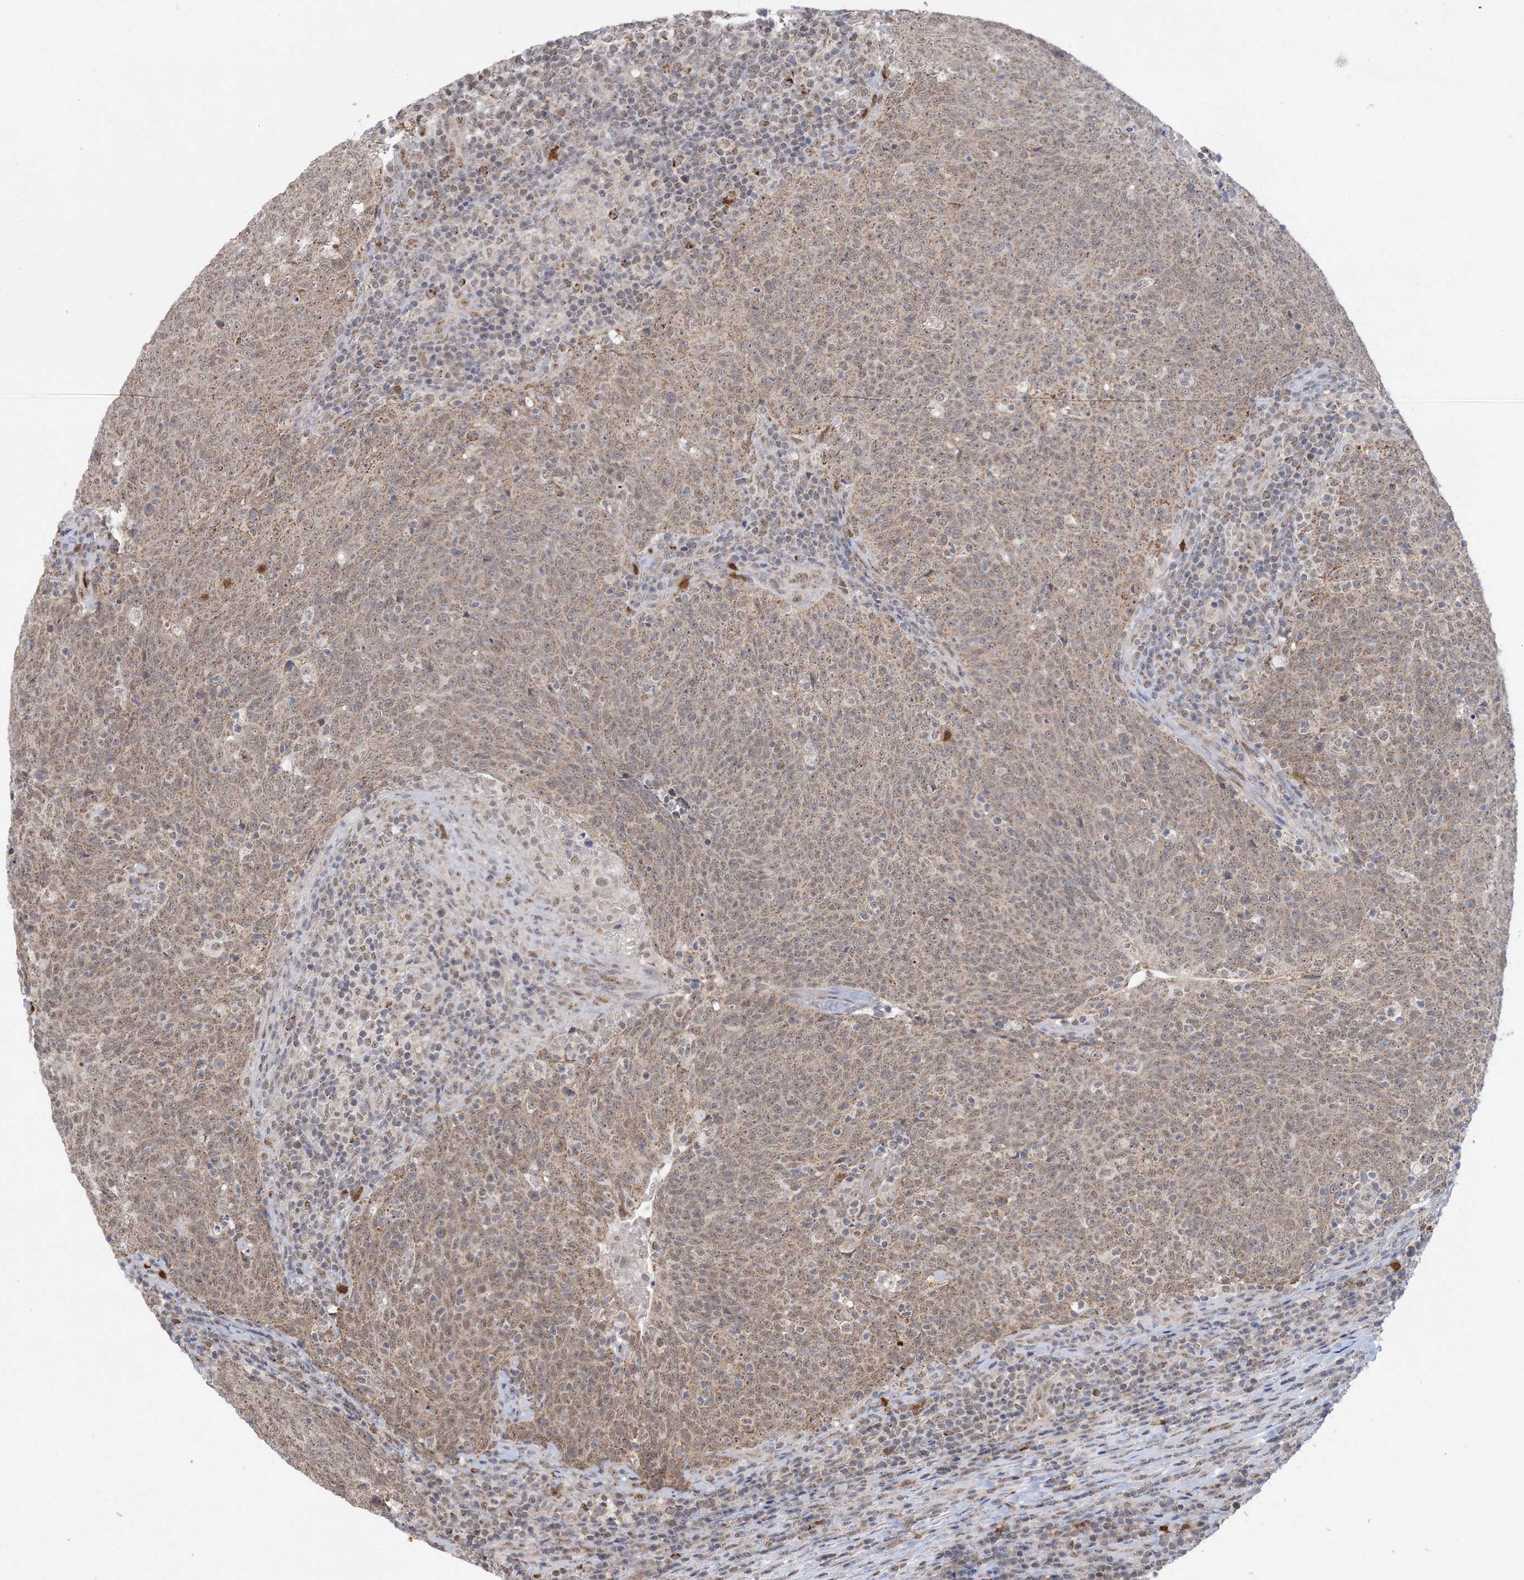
{"staining": {"intensity": "moderate", "quantity": ">75%", "location": "cytoplasmic/membranous,nuclear"}, "tissue": "head and neck cancer", "cell_type": "Tumor cells", "image_type": "cancer", "snomed": [{"axis": "morphology", "description": "Squamous cell carcinoma, NOS"}, {"axis": "morphology", "description": "Squamous cell carcinoma, metastatic, NOS"}, {"axis": "topography", "description": "Lymph node"}, {"axis": "topography", "description": "Head-Neck"}], "caption": "High-magnification brightfield microscopy of metastatic squamous cell carcinoma (head and neck) stained with DAB (3,3'-diaminobenzidine) (brown) and counterstained with hematoxylin (blue). tumor cells exhibit moderate cytoplasmic/membranous and nuclear positivity is present in approximately>75% of cells.", "gene": "TRMT10C", "patient": {"sex": "male", "age": 62}}